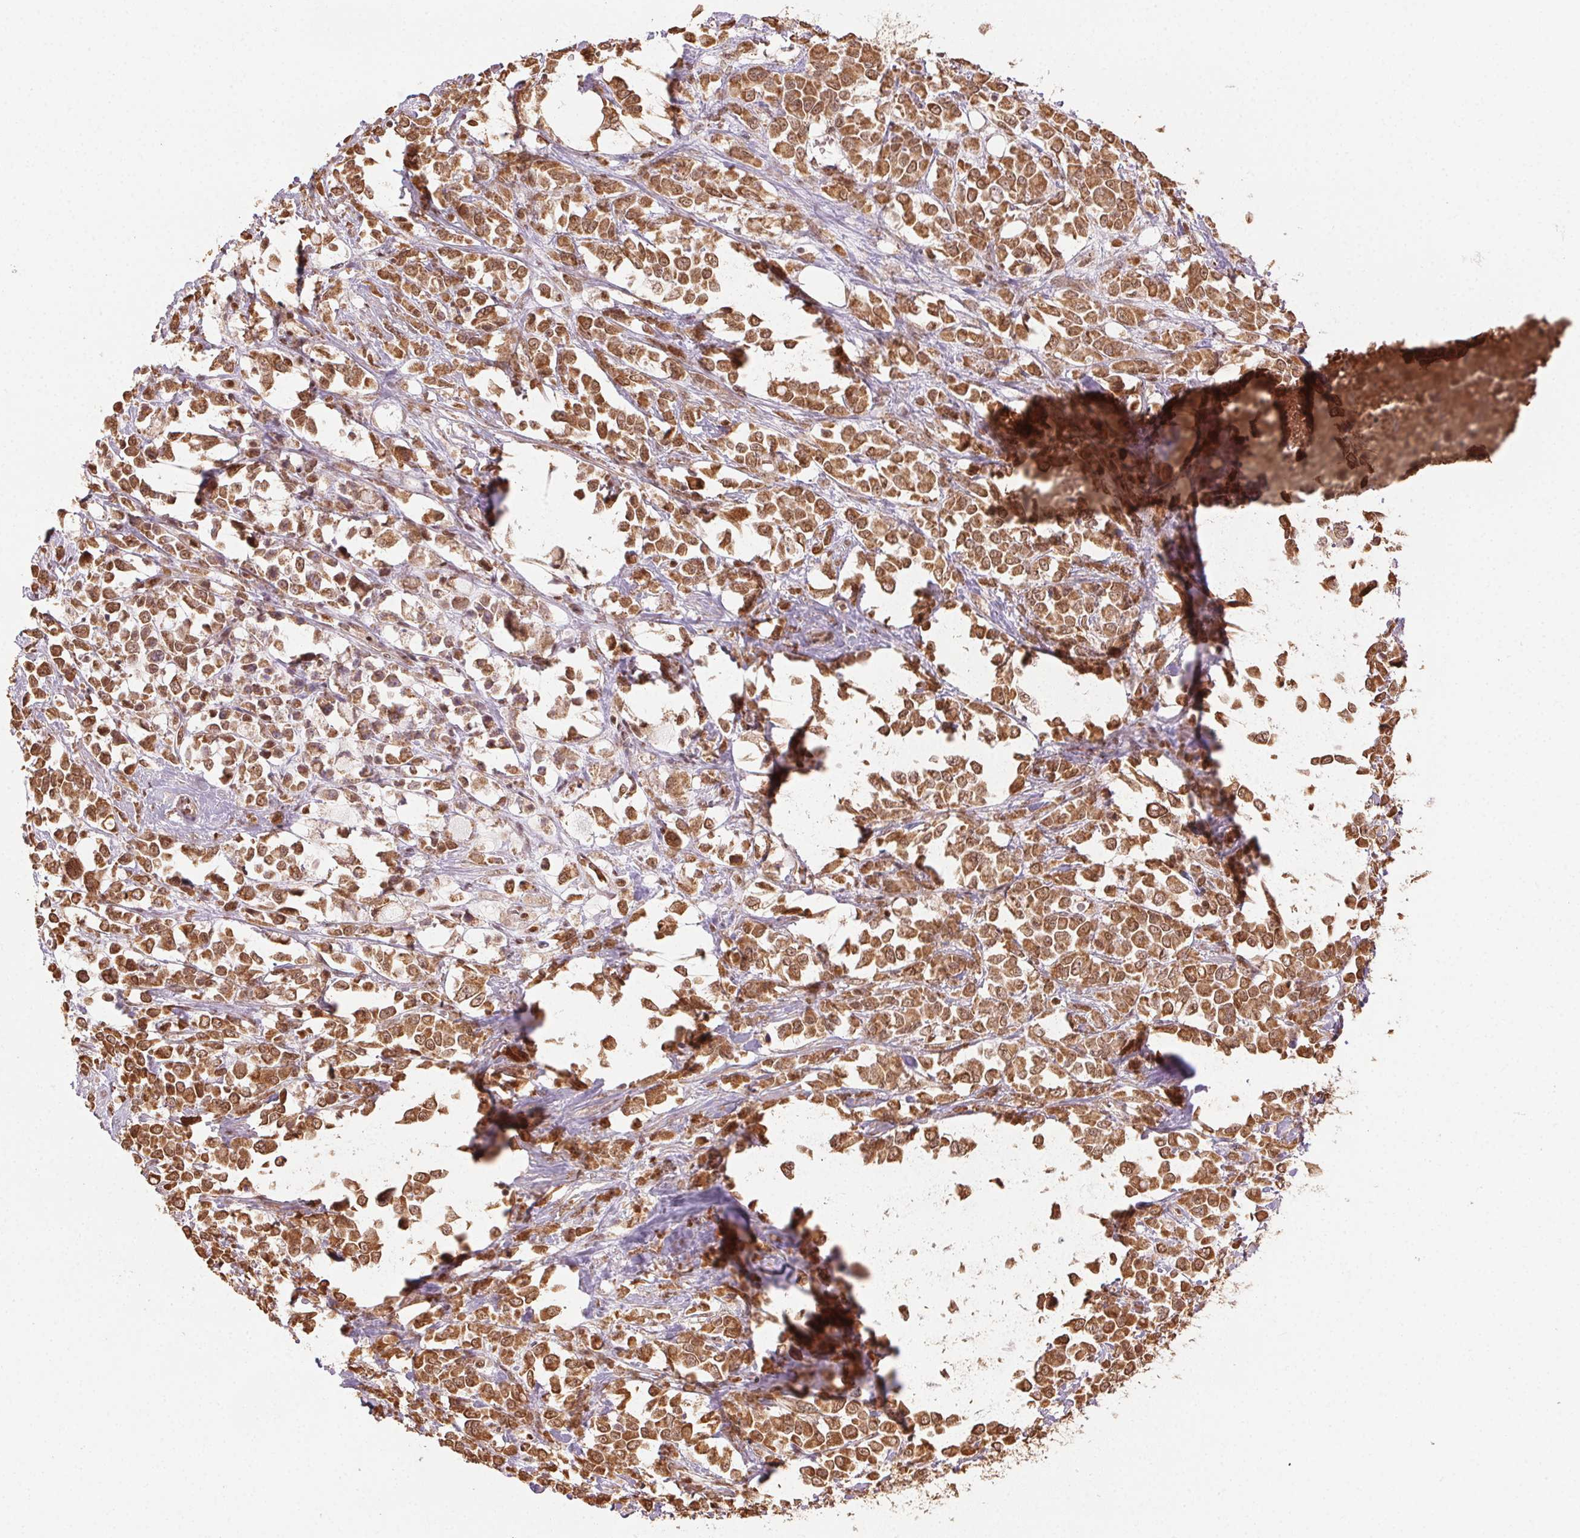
{"staining": {"intensity": "moderate", "quantity": ">75%", "location": "cytoplasmic/membranous,nuclear"}, "tissue": "stomach cancer", "cell_type": "Tumor cells", "image_type": "cancer", "snomed": [{"axis": "morphology", "description": "Adenocarcinoma, NOS"}, {"axis": "topography", "description": "Stomach"}], "caption": "Protein expression analysis of adenocarcinoma (stomach) exhibits moderate cytoplasmic/membranous and nuclear staining in approximately >75% of tumor cells. Using DAB (brown) and hematoxylin (blue) stains, captured at high magnification using brightfield microscopy.", "gene": "TREML4", "patient": {"sex": "female", "age": 76}}